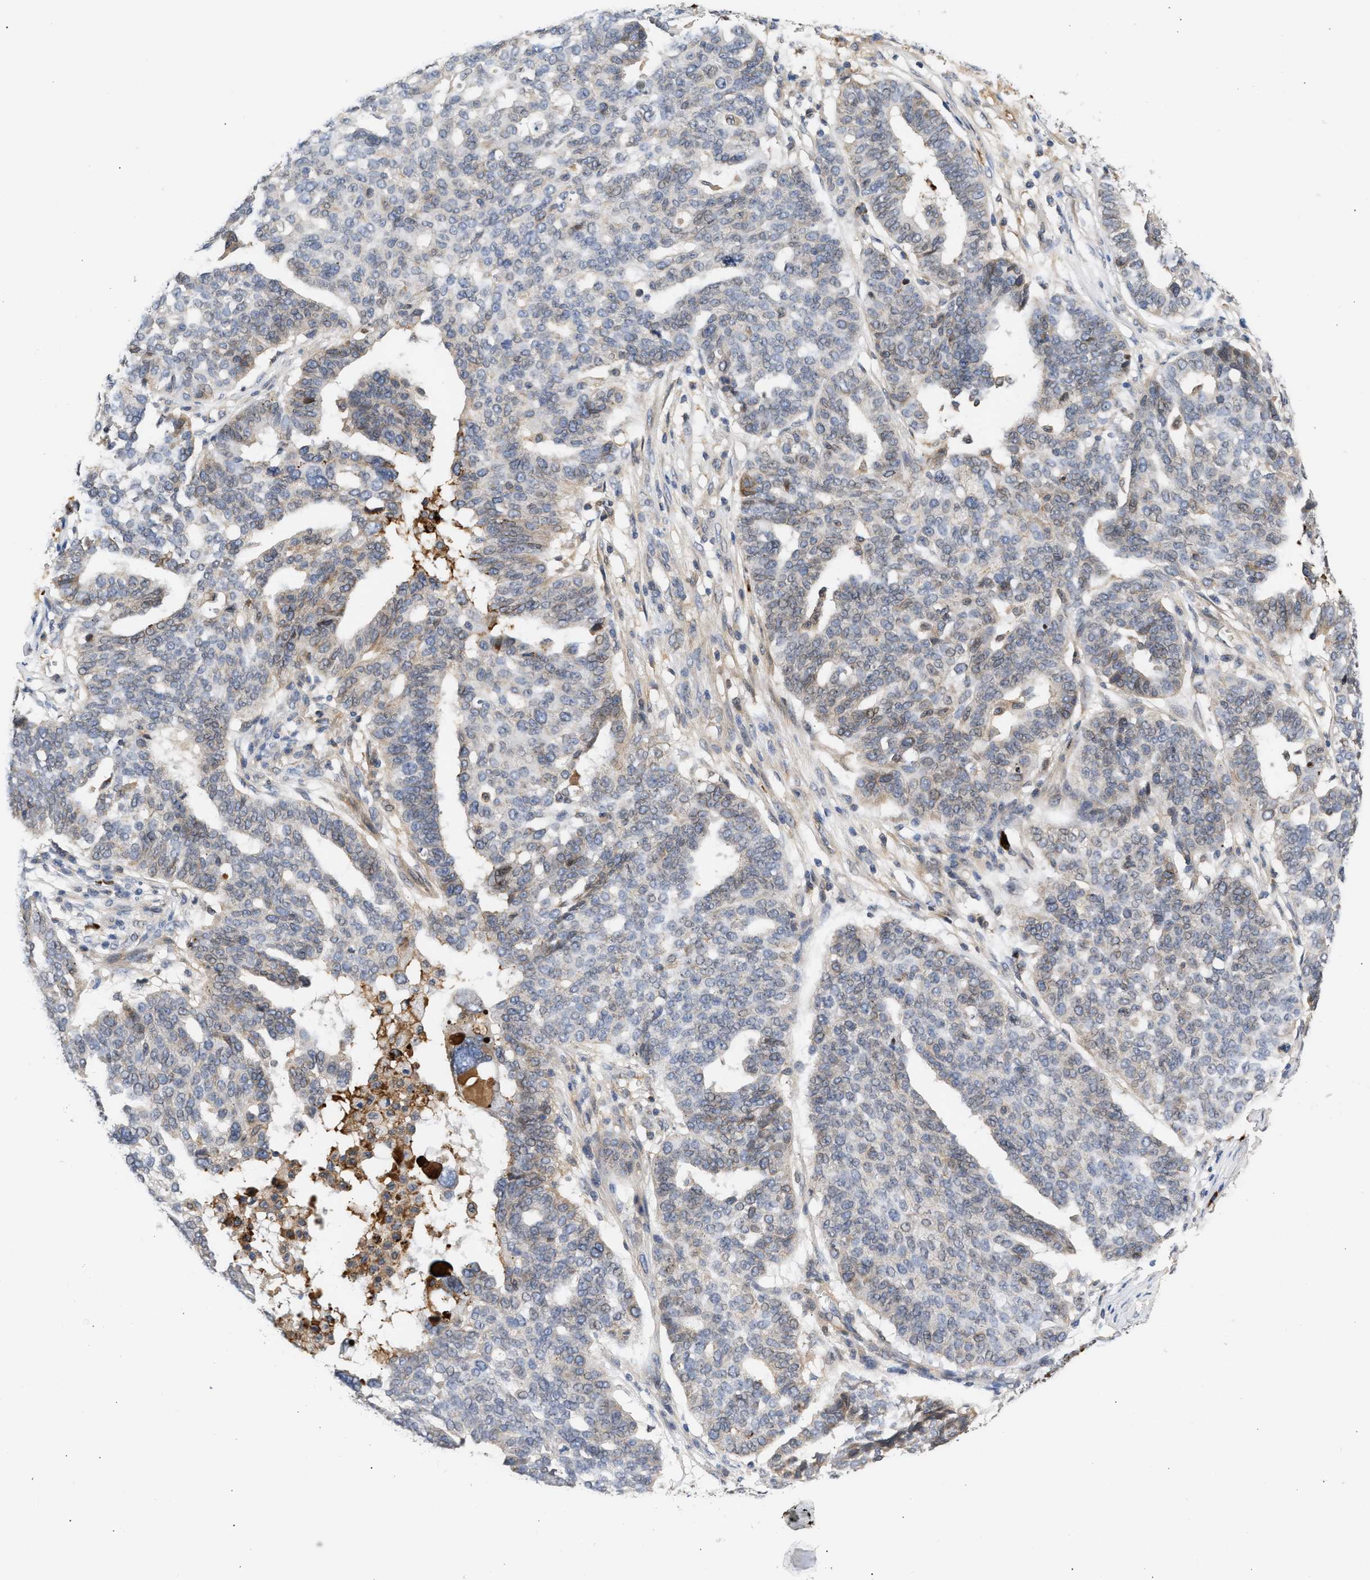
{"staining": {"intensity": "negative", "quantity": "none", "location": "none"}, "tissue": "ovarian cancer", "cell_type": "Tumor cells", "image_type": "cancer", "snomed": [{"axis": "morphology", "description": "Cystadenocarcinoma, serous, NOS"}, {"axis": "topography", "description": "Ovary"}], "caption": "This is a photomicrograph of IHC staining of ovarian serous cystadenocarcinoma, which shows no positivity in tumor cells. (Immunohistochemistry, brightfield microscopy, high magnification).", "gene": "NUP62", "patient": {"sex": "female", "age": 59}}